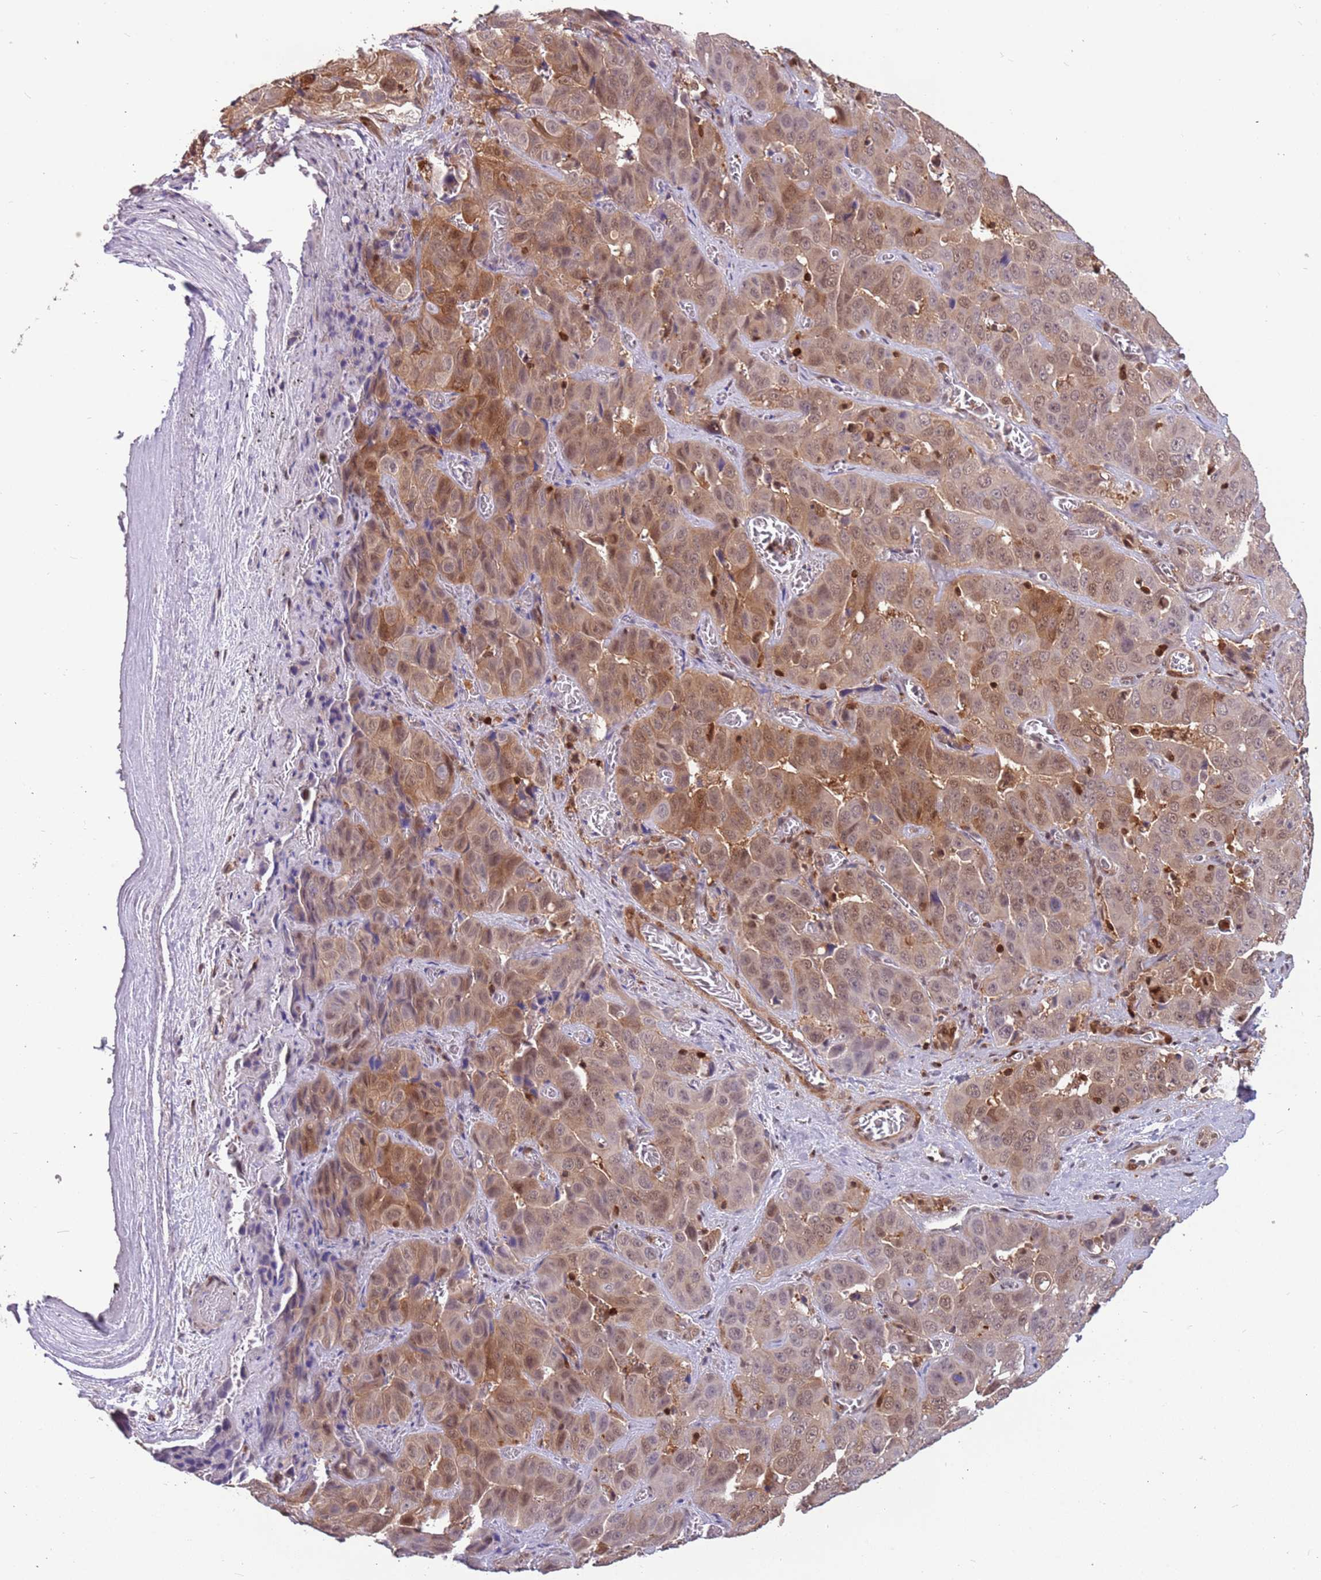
{"staining": {"intensity": "moderate", "quantity": ">75%", "location": "cytoplasmic/membranous,nuclear"}, "tissue": "liver cancer", "cell_type": "Tumor cells", "image_type": "cancer", "snomed": [{"axis": "morphology", "description": "Cholangiocarcinoma"}, {"axis": "topography", "description": "Liver"}], "caption": "Moderate cytoplasmic/membranous and nuclear protein expression is appreciated in approximately >75% of tumor cells in liver cholangiocarcinoma.", "gene": "GBP2", "patient": {"sex": "female", "age": 52}}